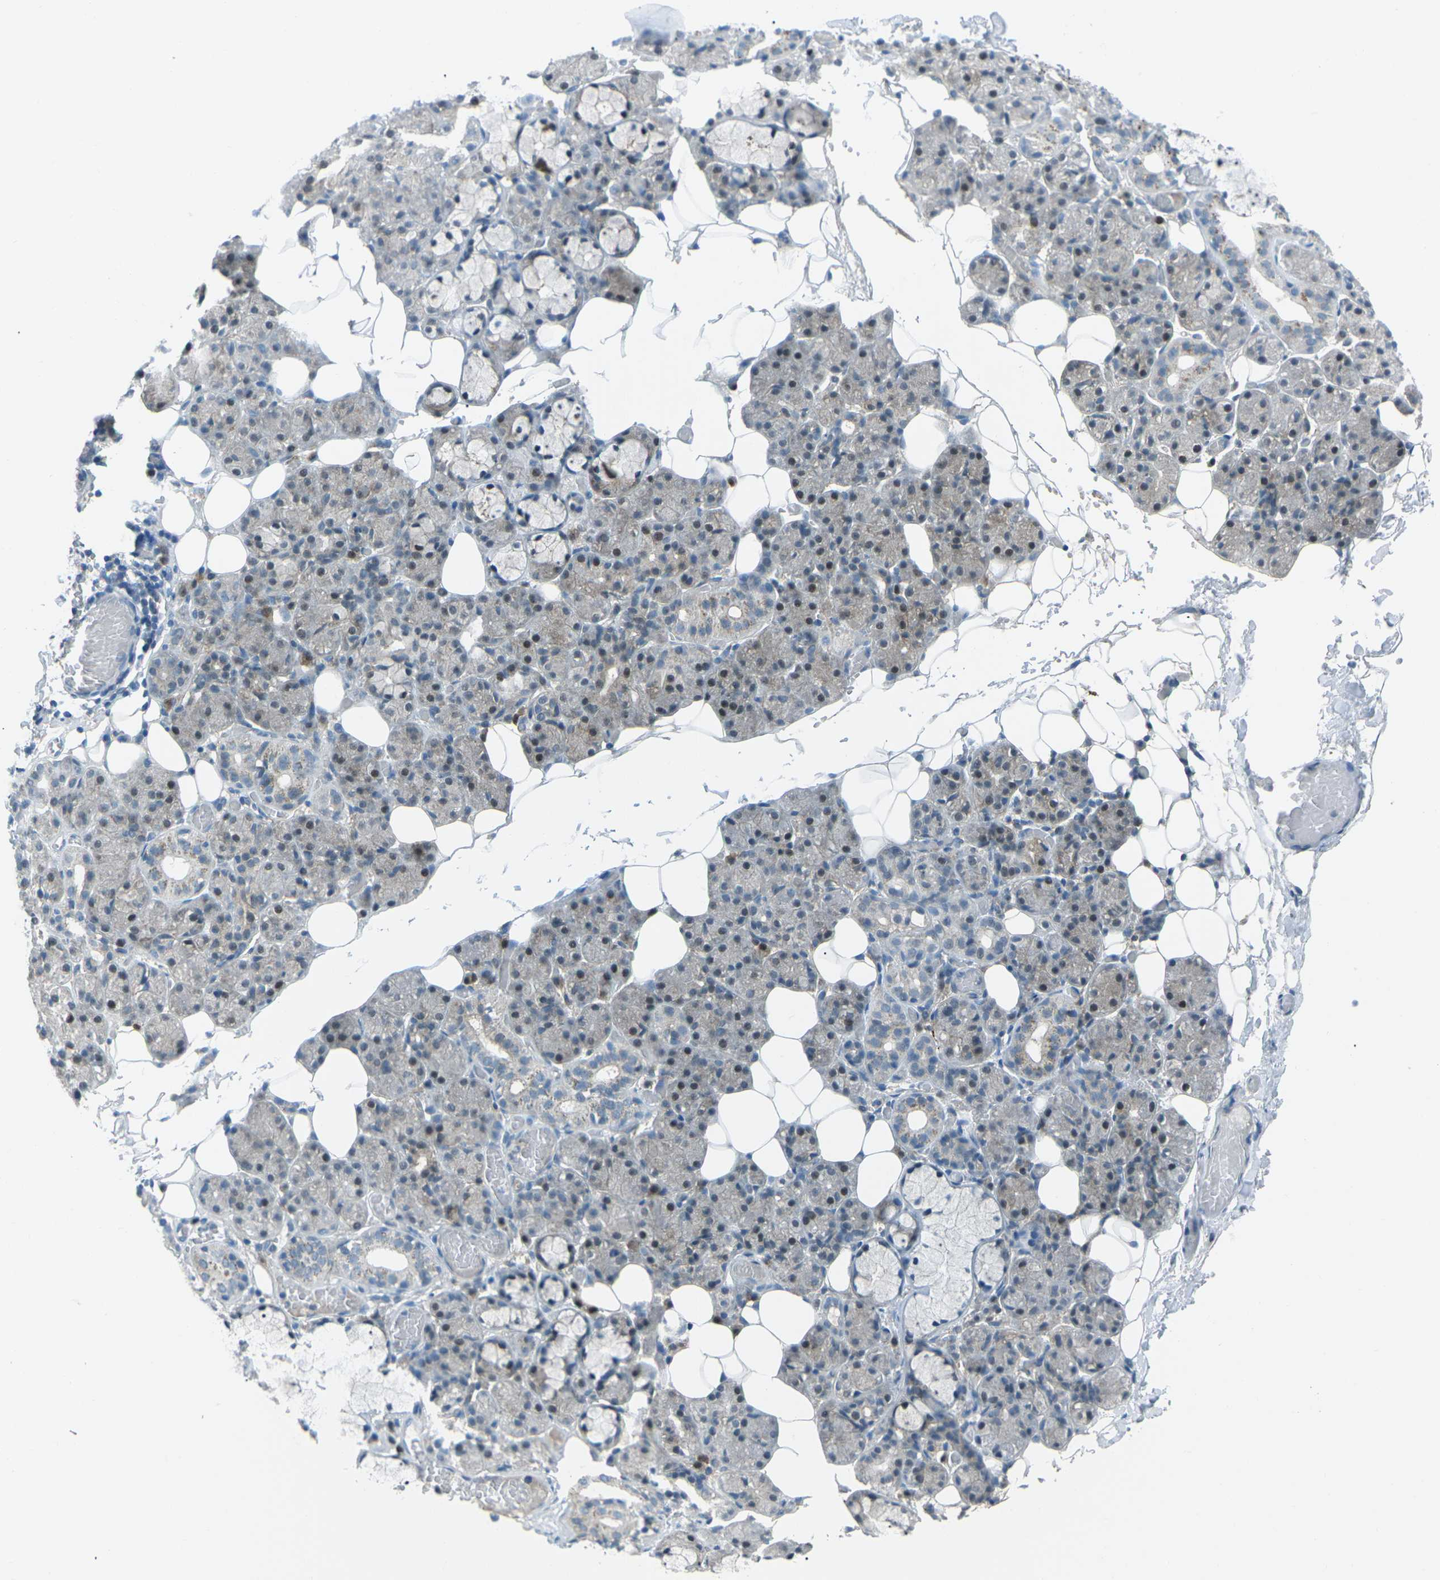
{"staining": {"intensity": "moderate", "quantity": "<25%", "location": "nuclear"}, "tissue": "salivary gland", "cell_type": "Glandular cells", "image_type": "normal", "snomed": [{"axis": "morphology", "description": "Normal tissue, NOS"}, {"axis": "topography", "description": "Salivary gland"}], "caption": "An IHC image of unremarkable tissue is shown. Protein staining in brown labels moderate nuclear positivity in salivary gland within glandular cells.", "gene": "PRKCA", "patient": {"sex": "male", "age": 63}}